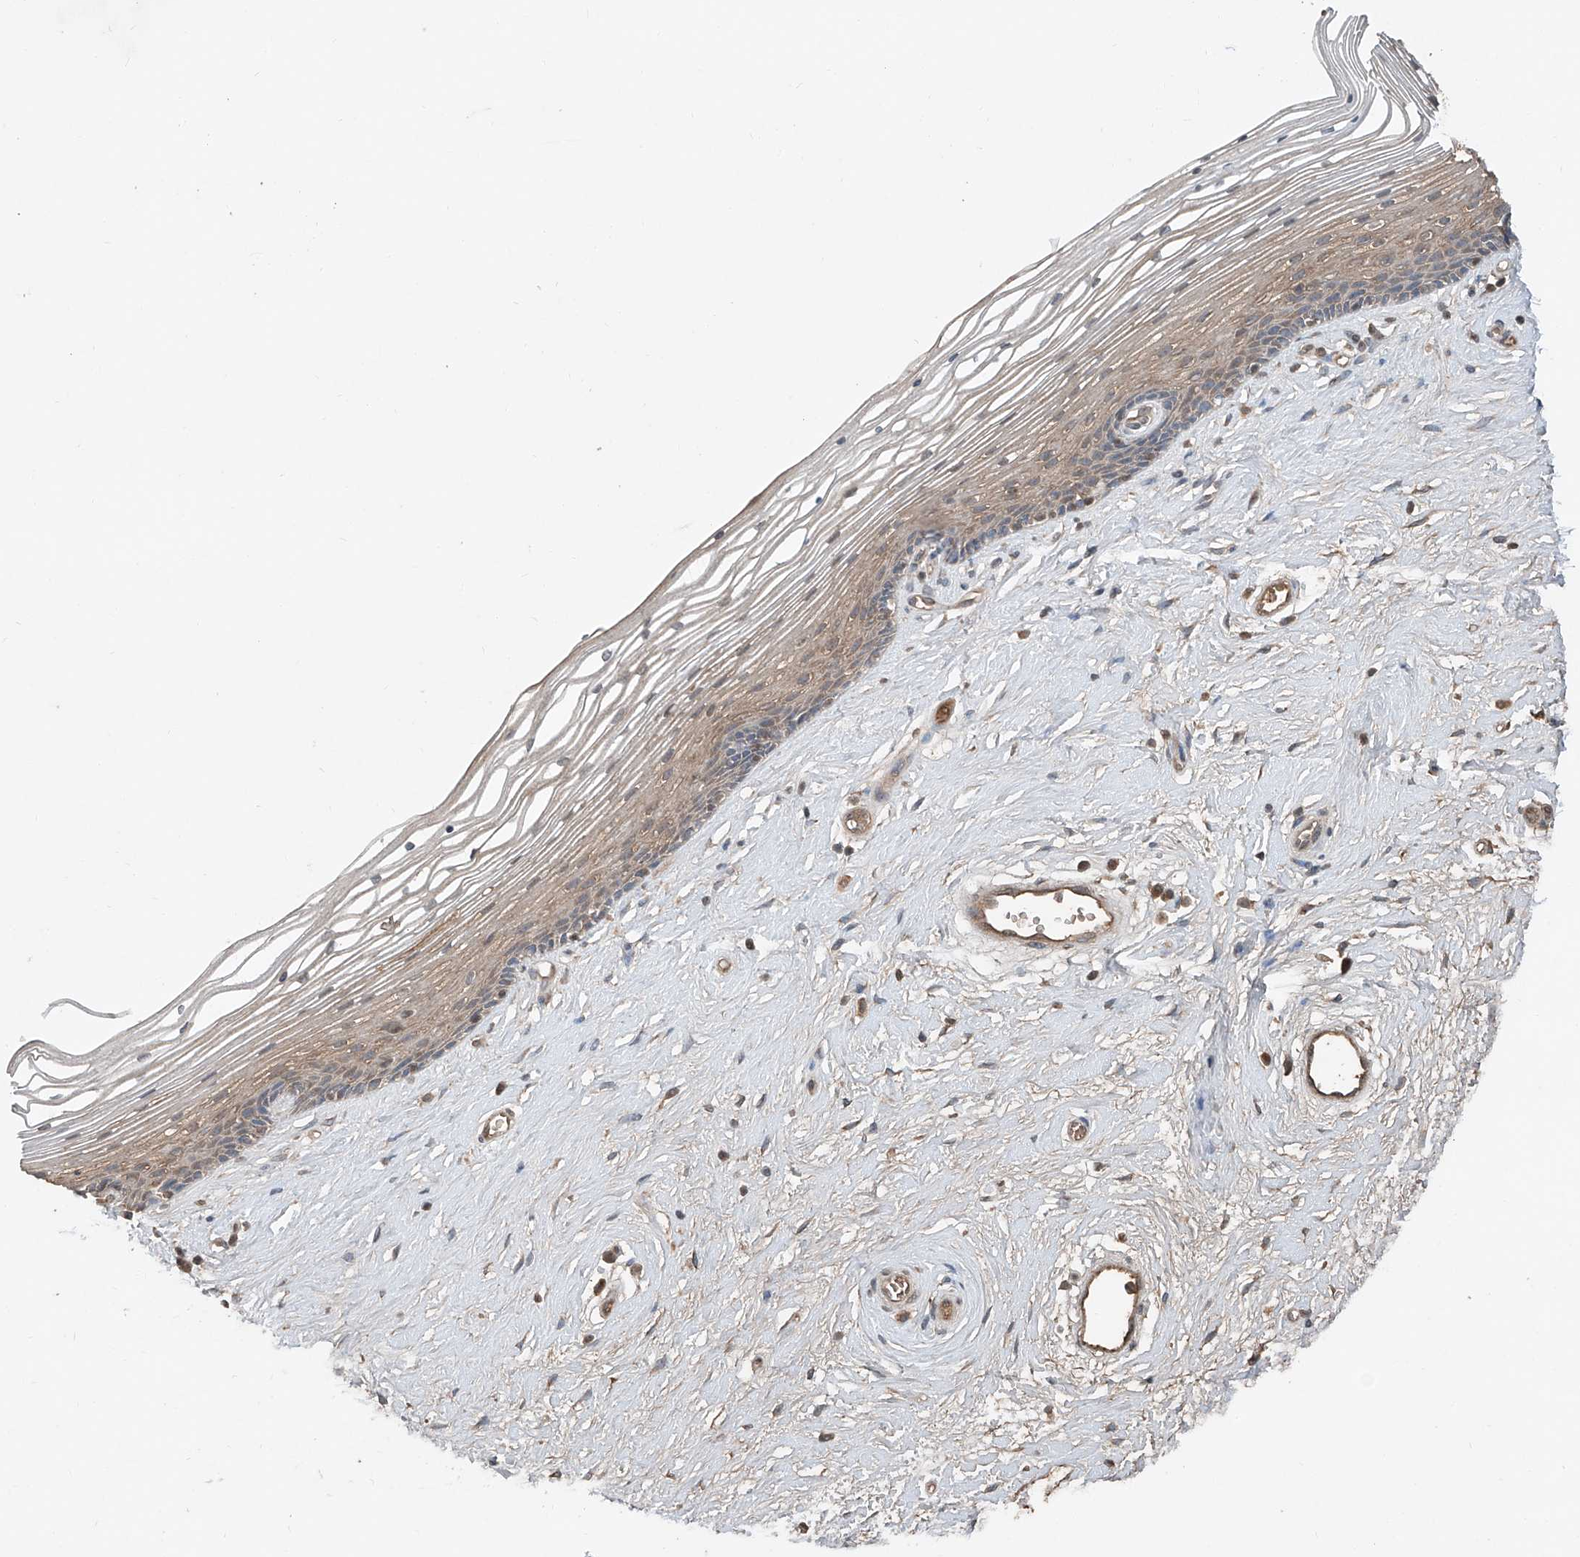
{"staining": {"intensity": "moderate", "quantity": ">75%", "location": "cytoplasmic/membranous"}, "tissue": "vagina", "cell_type": "Squamous epithelial cells", "image_type": "normal", "snomed": [{"axis": "morphology", "description": "Normal tissue, NOS"}, {"axis": "topography", "description": "Vagina"}], "caption": "Brown immunohistochemical staining in unremarkable vagina reveals moderate cytoplasmic/membranous positivity in approximately >75% of squamous epithelial cells. The staining was performed using DAB, with brown indicating positive protein expression. Nuclei are stained blue with hematoxylin.", "gene": "ADAM23", "patient": {"sex": "female", "age": 46}}